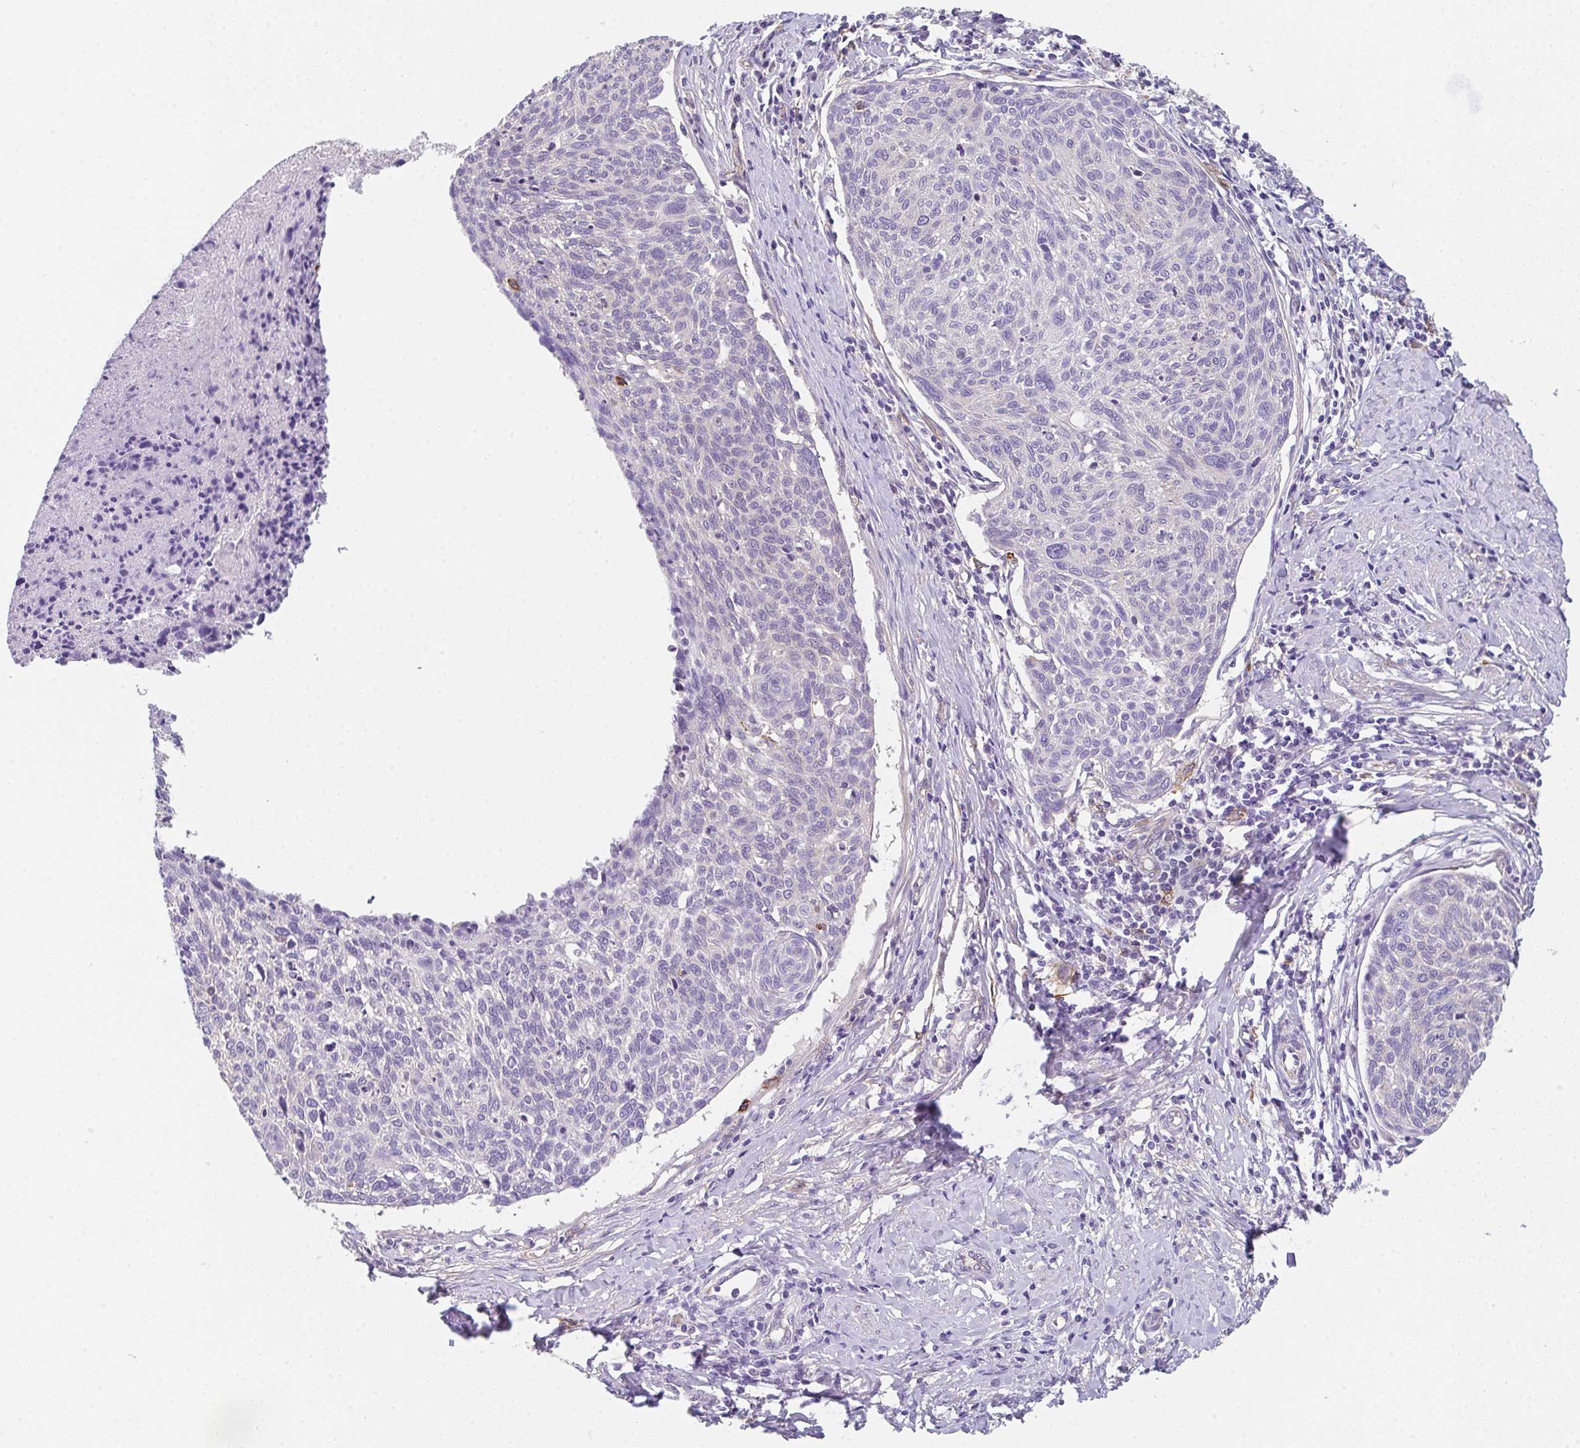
{"staining": {"intensity": "negative", "quantity": "none", "location": "none"}, "tissue": "cervical cancer", "cell_type": "Tumor cells", "image_type": "cancer", "snomed": [{"axis": "morphology", "description": "Squamous cell carcinoma, NOS"}, {"axis": "topography", "description": "Cervix"}], "caption": "Cervical cancer (squamous cell carcinoma) was stained to show a protein in brown. There is no significant expression in tumor cells. The staining is performed using DAB (3,3'-diaminobenzidine) brown chromogen with nuclei counter-stained in using hematoxylin.", "gene": "DBN1", "patient": {"sex": "female", "age": 49}}